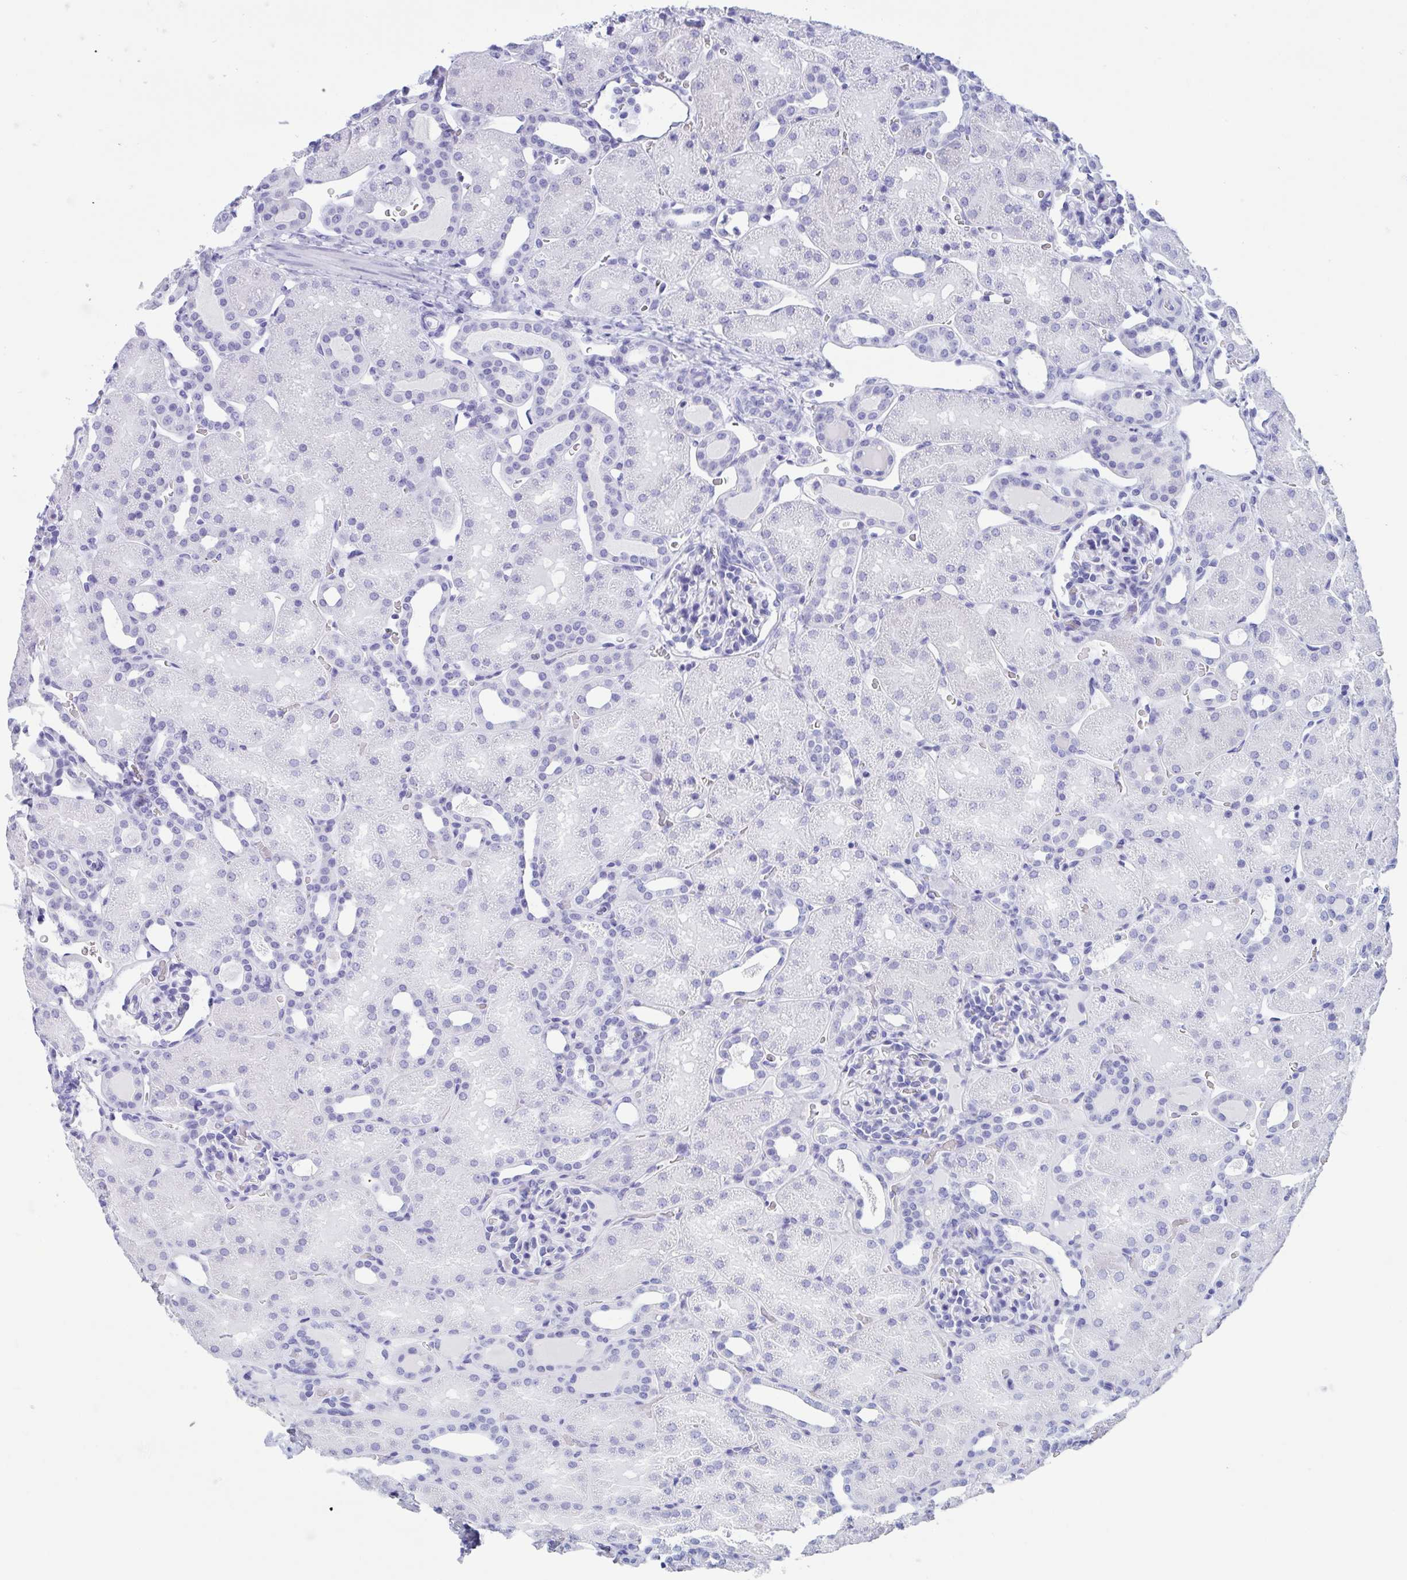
{"staining": {"intensity": "negative", "quantity": "none", "location": "none"}, "tissue": "kidney", "cell_type": "Cells in glomeruli", "image_type": "normal", "snomed": [{"axis": "morphology", "description": "Normal tissue, NOS"}, {"axis": "topography", "description": "Kidney"}], "caption": "IHC photomicrograph of benign kidney stained for a protein (brown), which displays no expression in cells in glomeruli.", "gene": "ZNF850", "patient": {"sex": "male", "age": 2}}